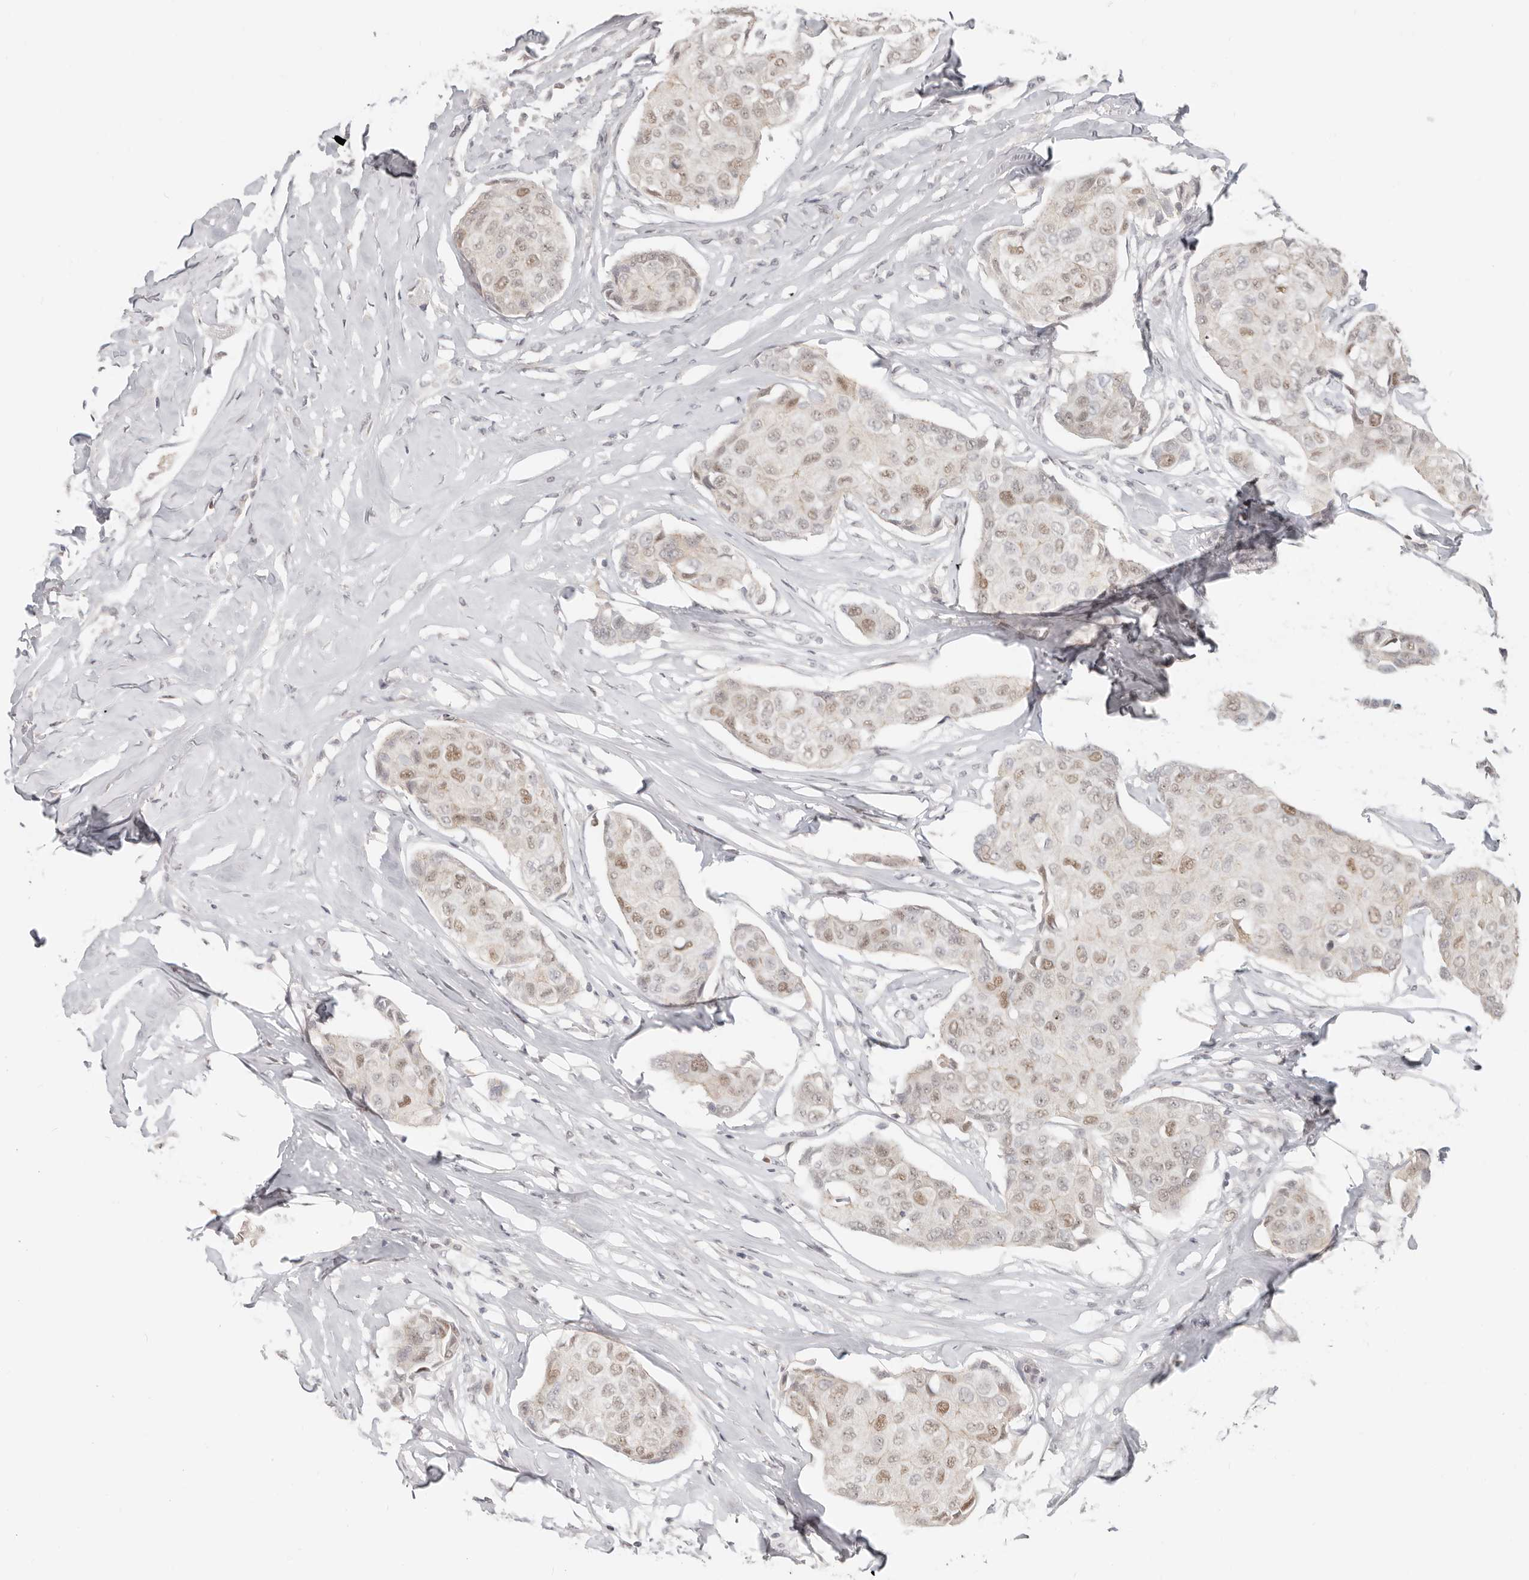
{"staining": {"intensity": "weak", "quantity": "25%-75%", "location": "nuclear"}, "tissue": "breast cancer", "cell_type": "Tumor cells", "image_type": "cancer", "snomed": [{"axis": "morphology", "description": "Duct carcinoma"}, {"axis": "topography", "description": "Breast"}], "caption": "Breast cancer stained with a protein marker reveals weak staining in tumor cells.", "gene": "RFC2", "patient": {"sex": "female", "age": 80}}